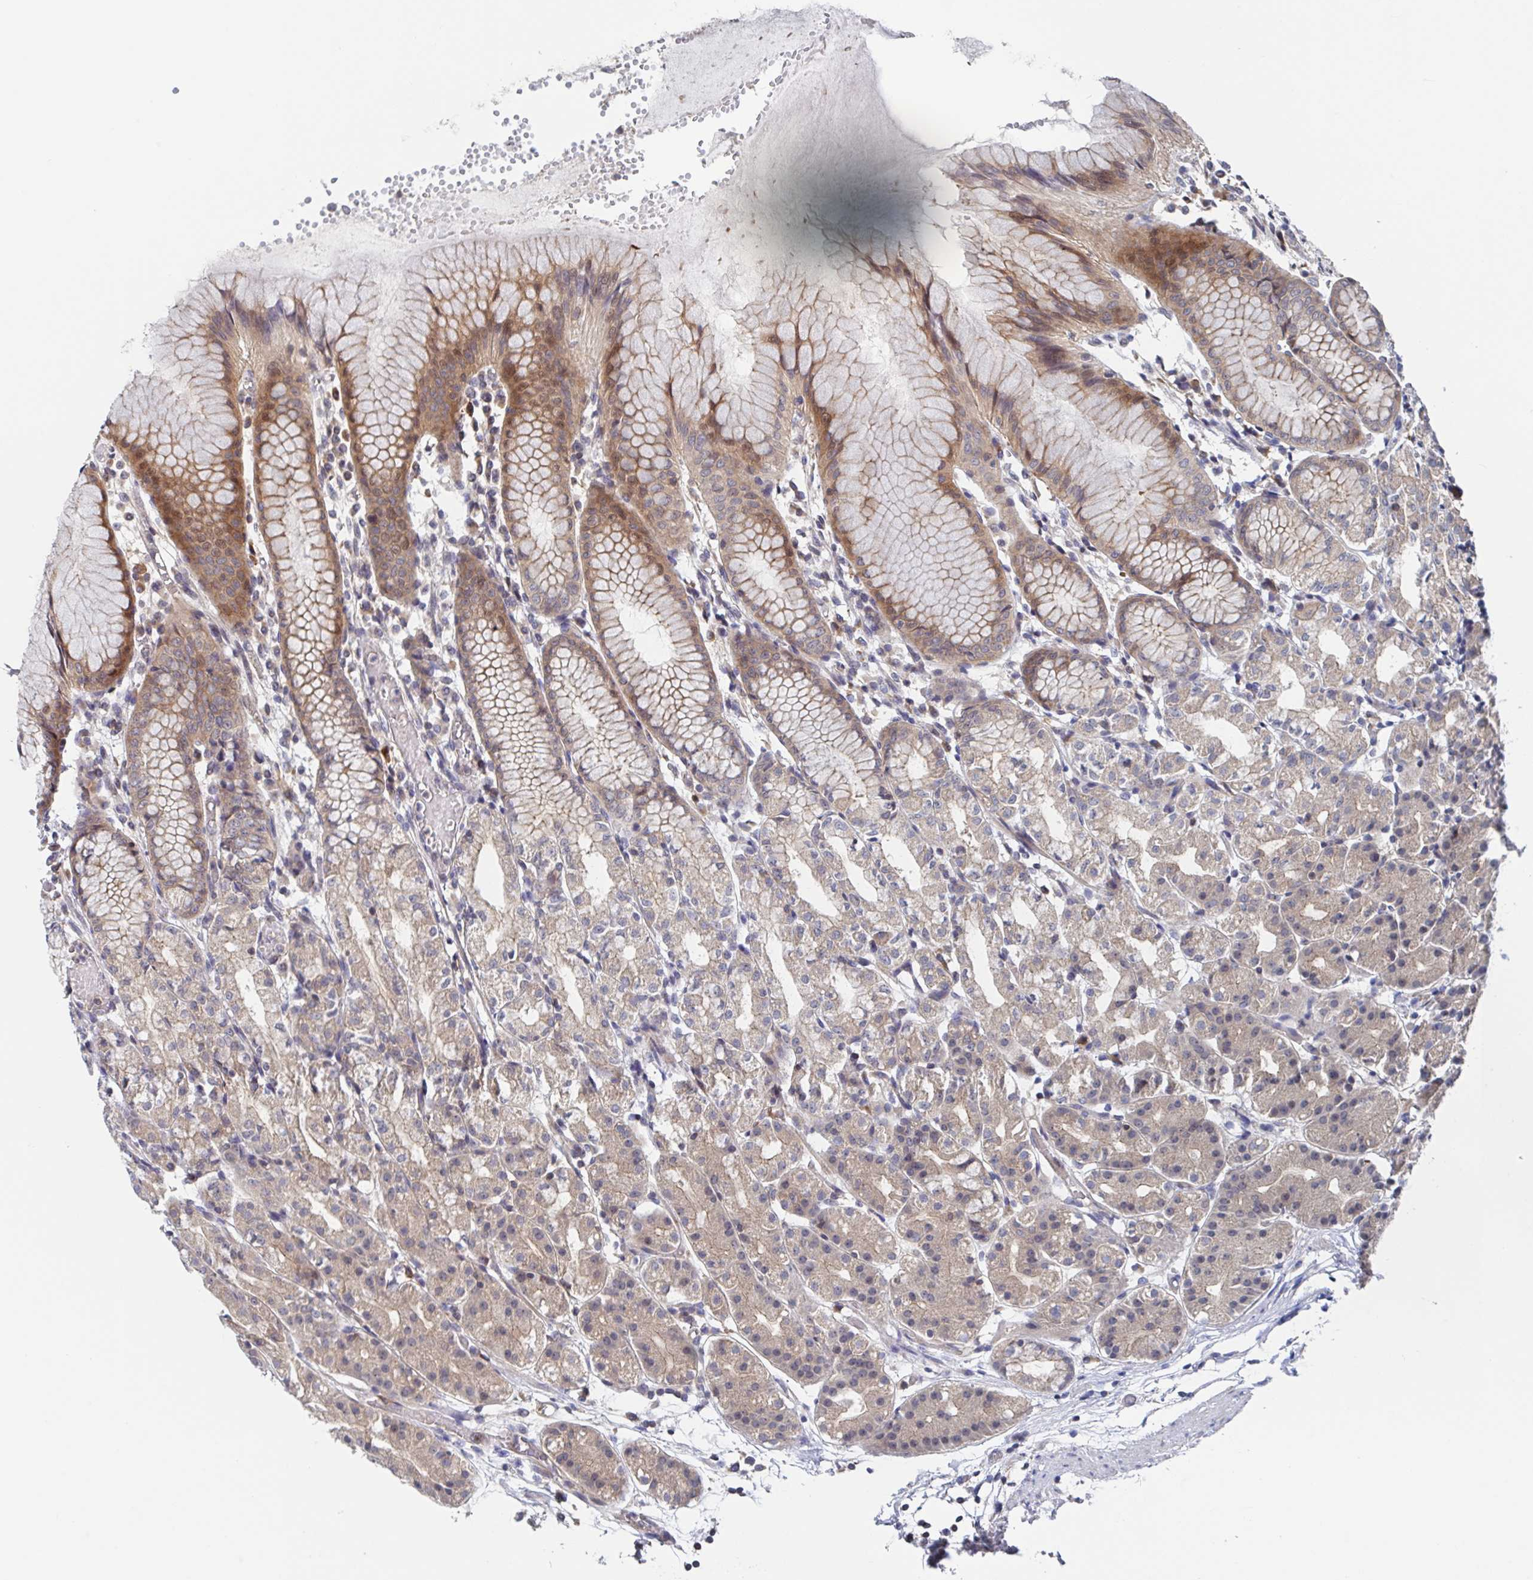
{"staining": {"intensity": "moderate", "quantity": "25%-75%", "location": "cytoplasmic/membranous,nuclear"}, "tissue": "stomach", "cell_type": "Glandular cells", "image_type": "normal", "snomed": [{"axis": "morphology", "description": "Normal tissue, NOS"}, {"axis": "topography", "description": "Stomach"}], "caption": "The image displays staining of normal stomach, revealing moderate cytoplasmic/membranous,nuclear protein expression (brown color) within glandular cells.", "gene": "DHRS12", "patient": {"sex": "female", "age": 57}}